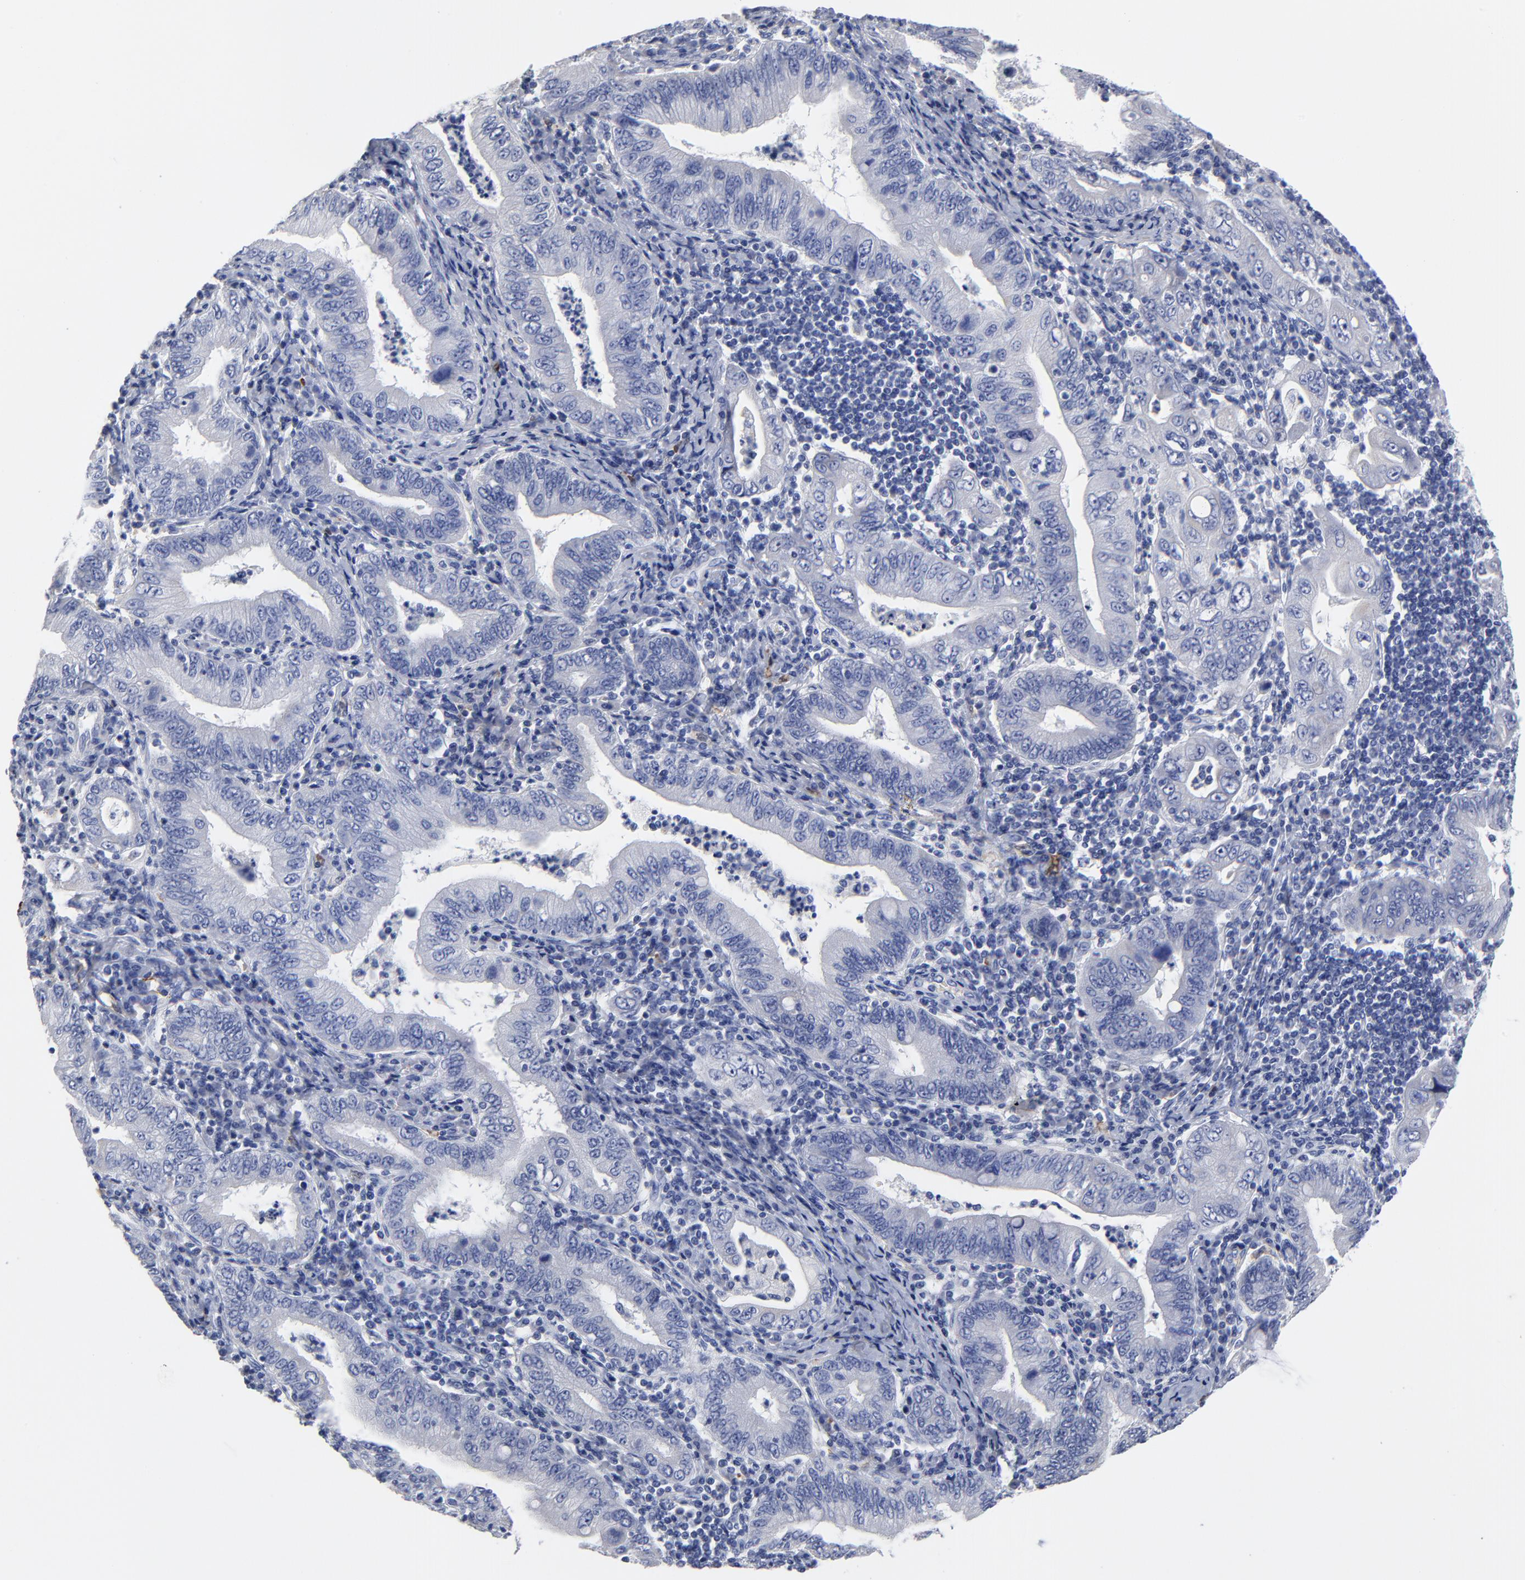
{"staining": {"intensity": "negative", "quantity": "none", "location": "none"}, "tissue": "stomach cancer", "cell_type": "Tumor cells", "image_type": "cancer", "snomed": [{"axis": "morphology", "description": "Normal tissue, NOS"}, {"axis": "morphology", "description": "Adenocarcinoma, NOS"}, {"axis": "topography", "description": "Esophagus"}, {"axis": "topography", "description": "Stomach, upper"}, {"axis": "topography", "description": "Peripheral nerve tissue"}], "caption": "High power microscopy photomicrograph of an immunohistochemistry (IHC) photomicrograph of adenocarcinoma (stomach), revealing no significant expression in tumor cells. (Stains: DAB (3,3'-diaminobenzidine) immunohistochemistry (IHC) with hematoxylin counter stain, Microscopy: brightfield microscopy at high magnification).", "gene": "PTP4A1", "patient": {"sex": "male", "age": 62}}